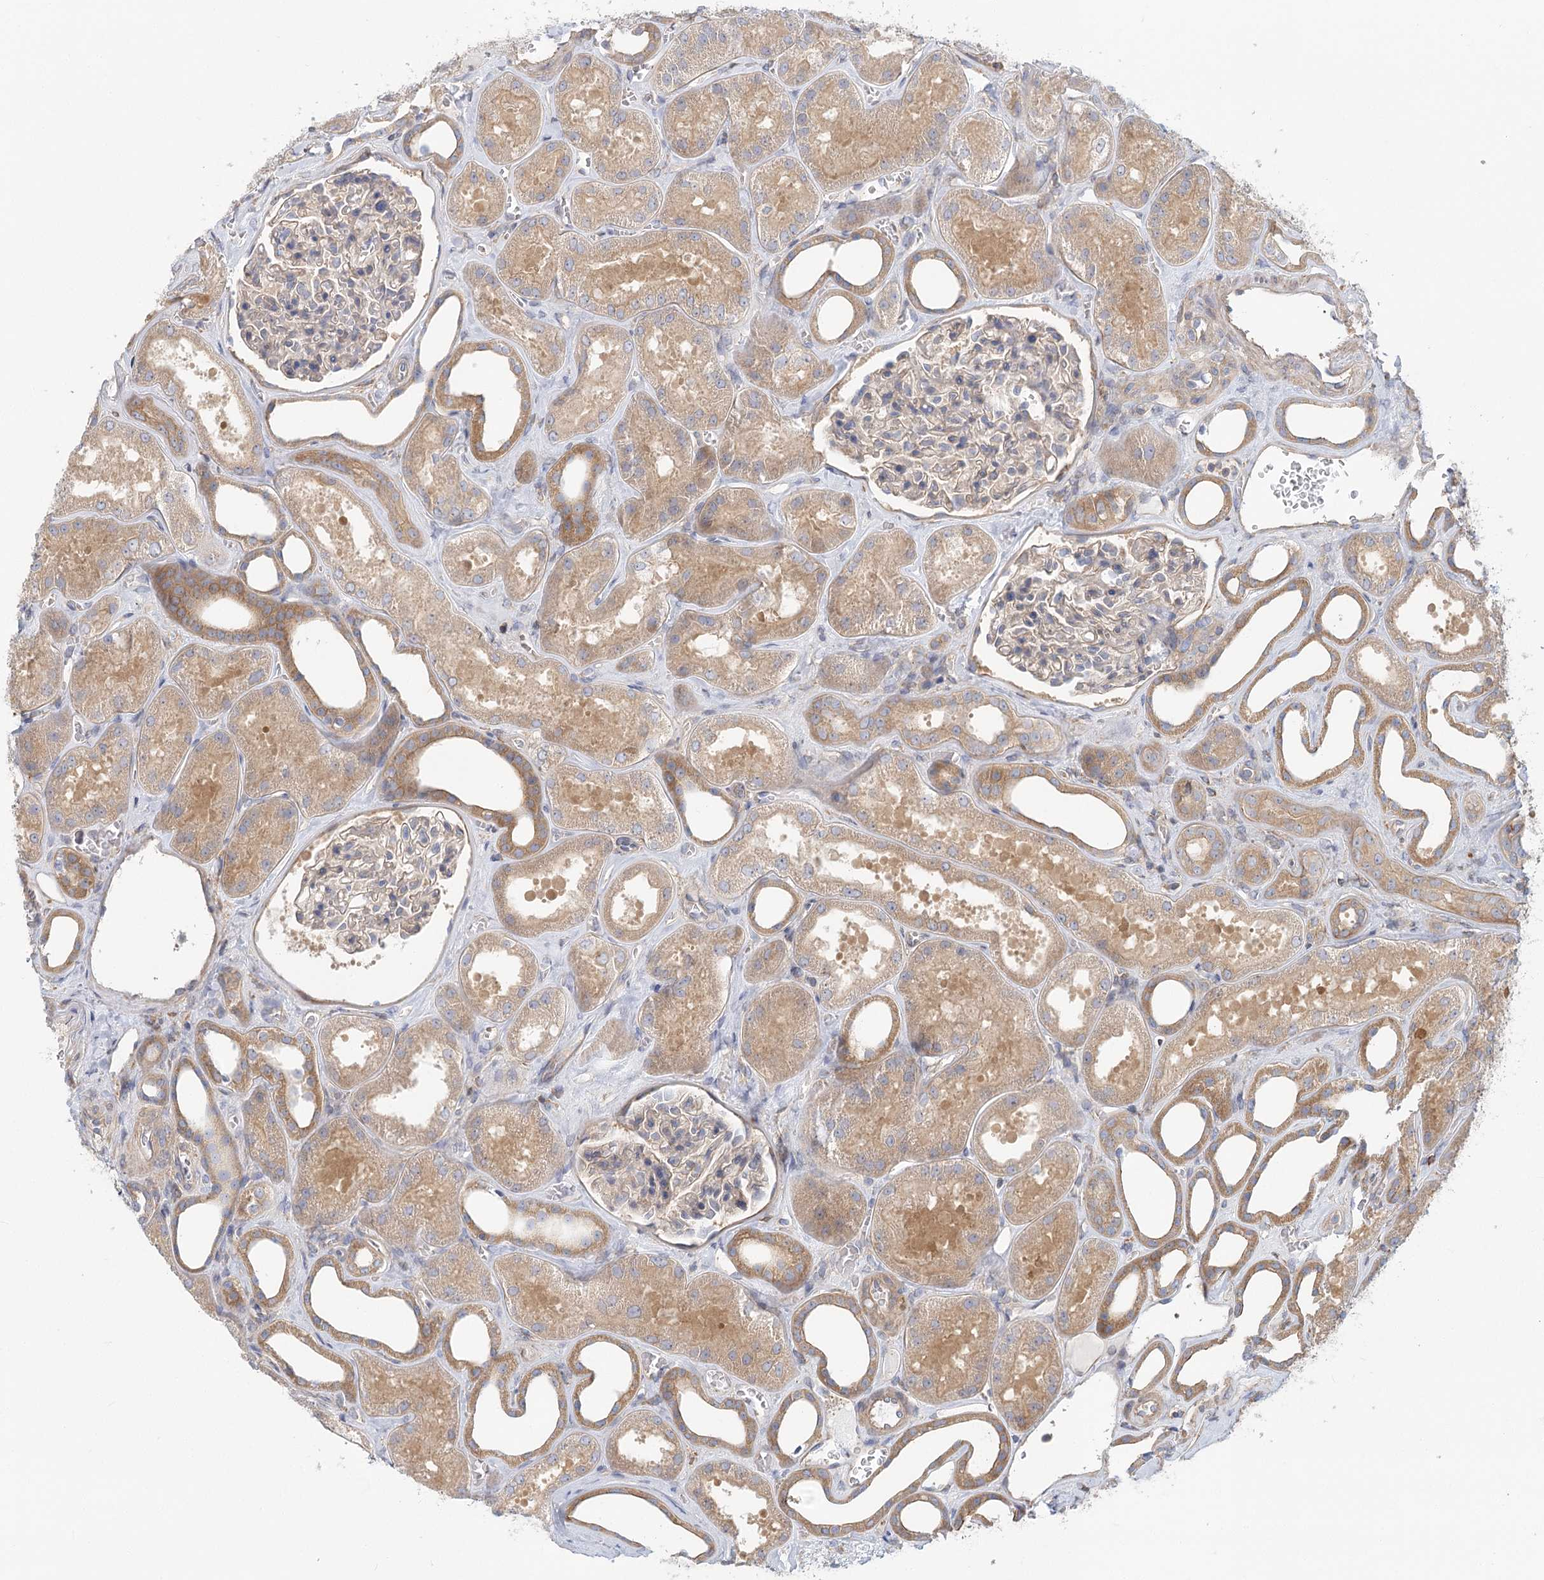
{"staining": {"intensity": "weak", "quantity": "<25%", "location": "cytoplasmic/membranous"}, "tissue": "kidney", "cell_type": "Cells in glomeruli", "image_type": "normal", "snomed": [{"axis": "morphology", "description": "Normal tissue, NOS"}, {"axis": "morphology", "description": "Adenocarcinoma, NOS"}, {"axis": "topography", "description": "Kidney"}], "caption": "Immunohistochemistry (IHC) of normal human kidney displays no expression in cells in glomeruli.", "gene": "UMPS", "patient": {"sex": "female", "age": 68}}